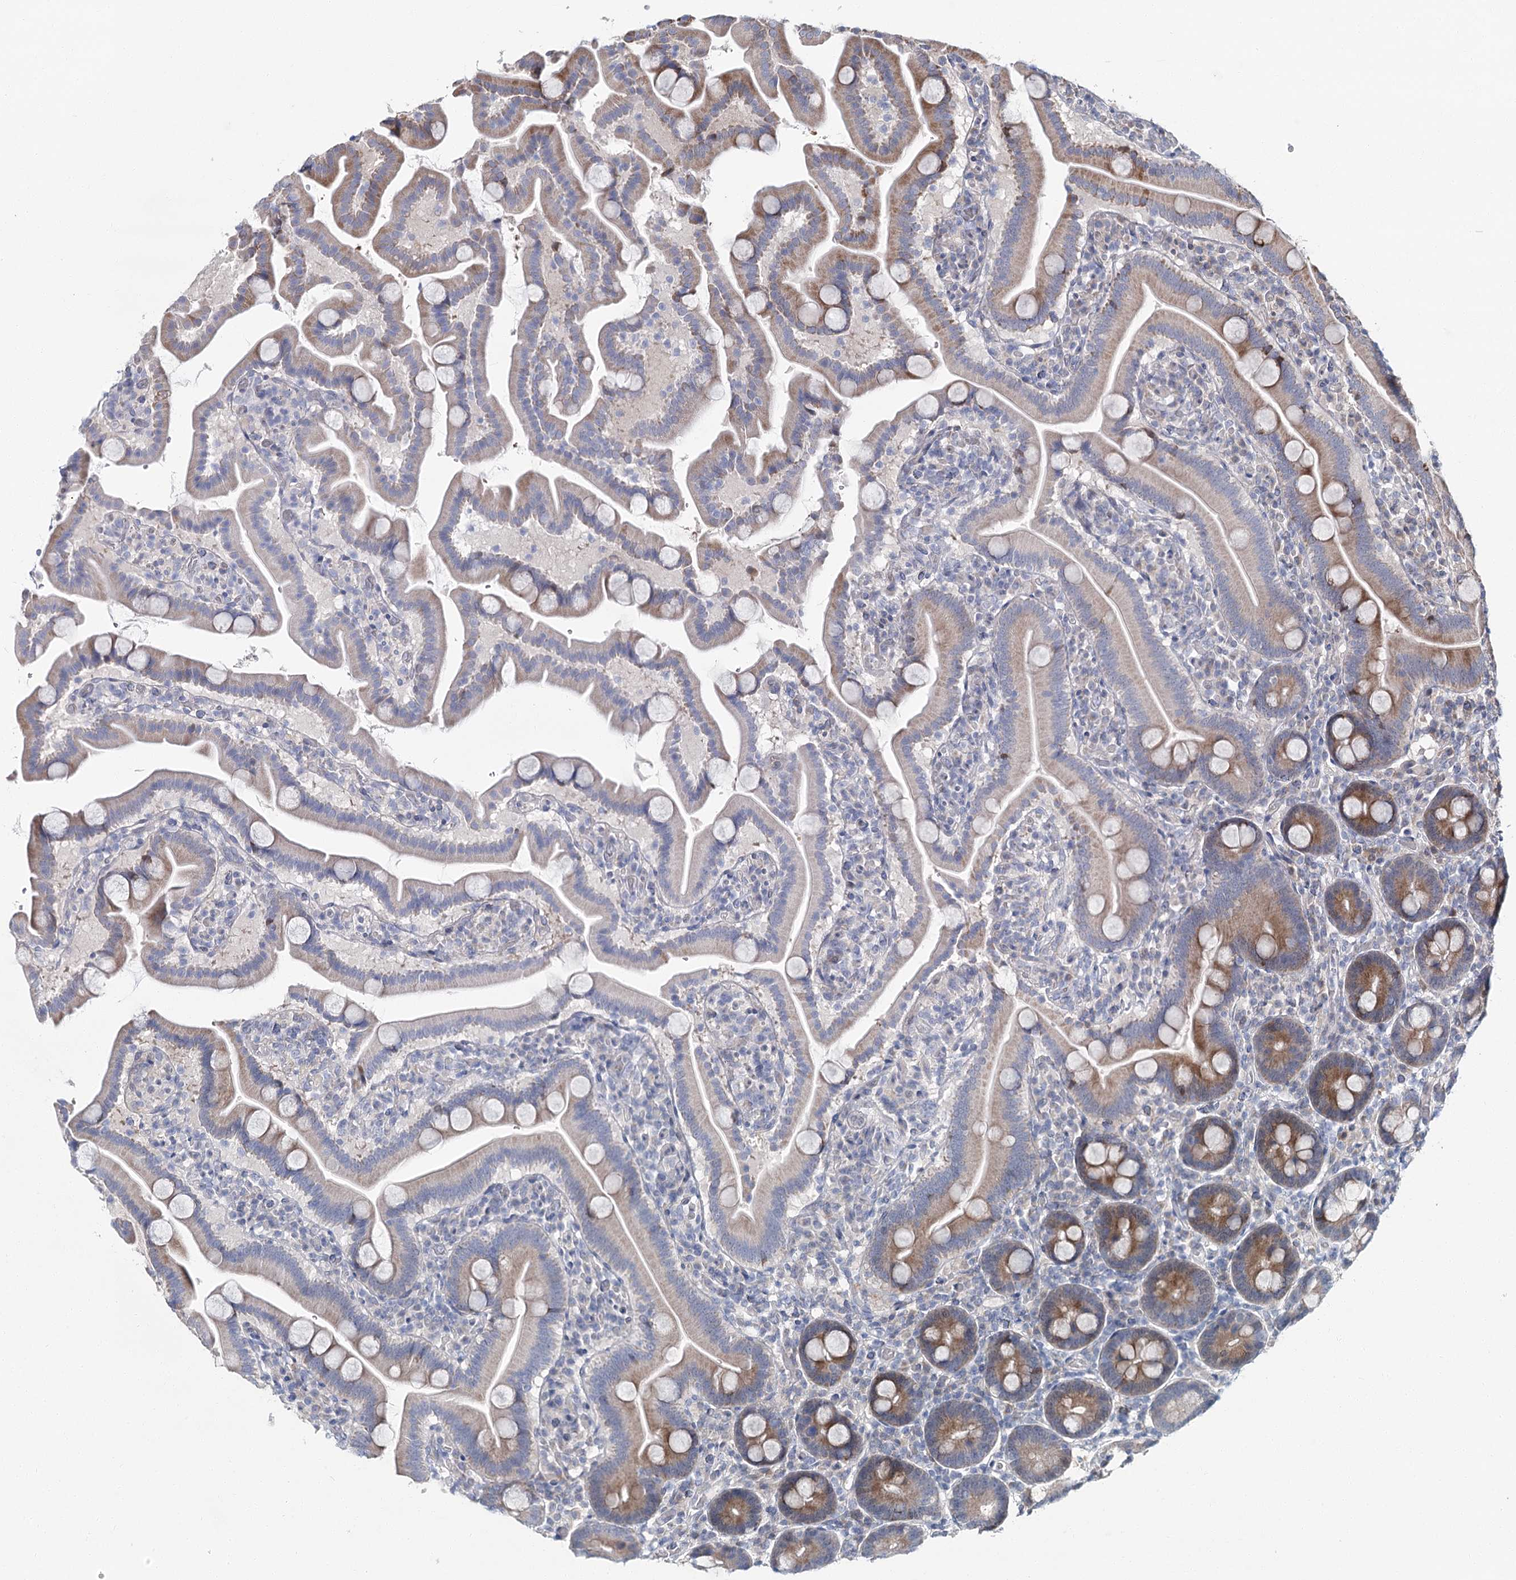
{"staining": {"intensity": "moderate", "quantity": ">75%", "location": "cytoplasmic/membranous"}, "tissue": "duodenum", "cell_type": "Glandular cells", "image_type": "normal", "snomed": [{"axis": "morphology", "description": "Normal tissue, NOS"}, {"axis": "topography", "description": "Duodenum"}], "caption": "Human duodenum stained for a protein (brown) exhibits moderate cytoplasmic/membranous positive staining in about >75% of glandular cells.", "gene": "CPLANE1", "patient": {"sex": "male", "age": 55}}